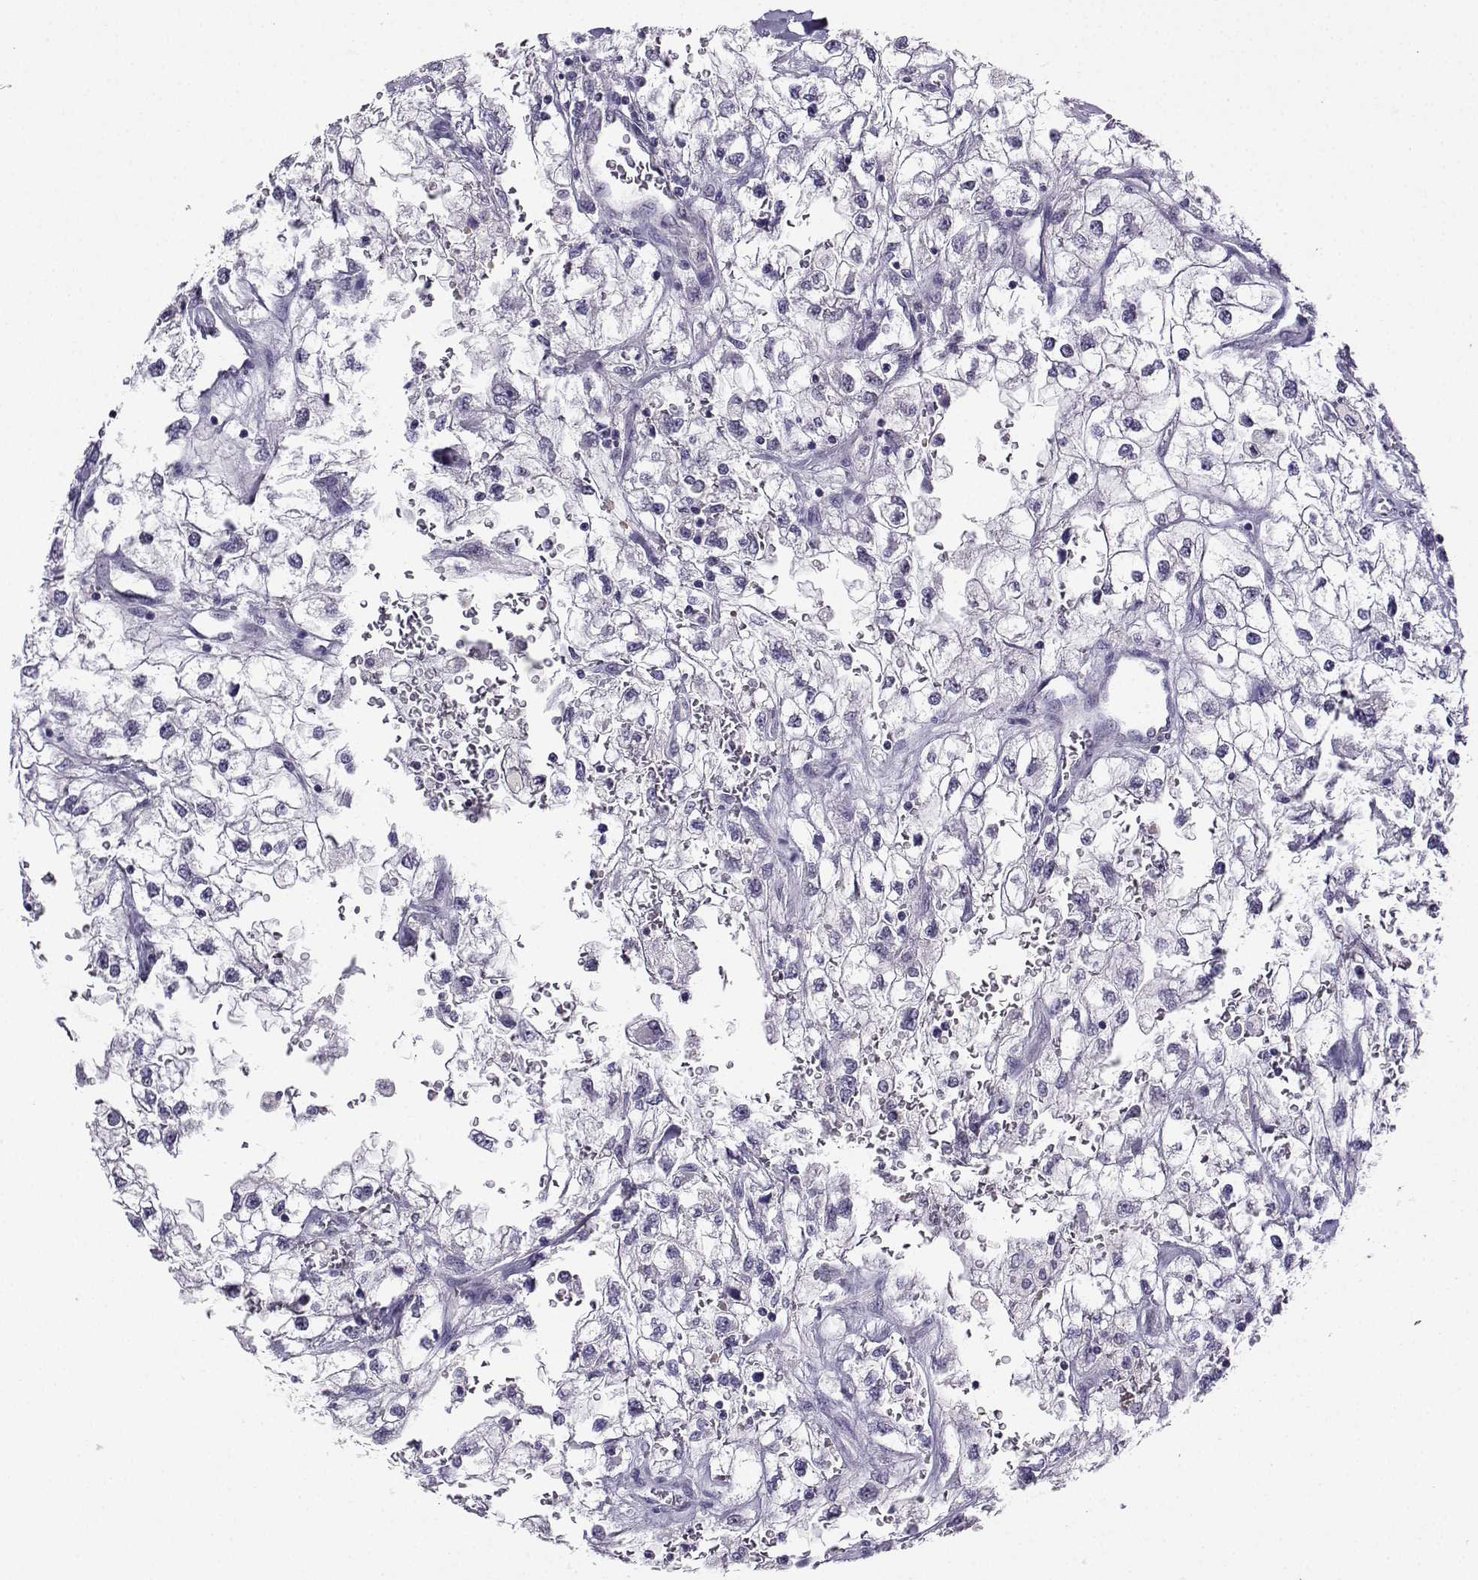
{"staining": {"intensity": "negative", "quantity": "none", "location": "none"}, "tissue": "renal cancer", "cell_type": "Tumor cells", "image_type": "cancer", "snomed": [{"axis": "morphology", "description": "Adenocarcinoma, NOS"}, {"axis": "topography", "description": "Kidney"}], "caption": "IHC photomicrograph of neoplastic tissue: human renal adenocarcinoma stained with DAB (3,3'-diaminobenzidine) reveals no significant protein positivity in tumor cells.", "gene": "LRFN2", "patient": {"sex": "male", "age": 59}}